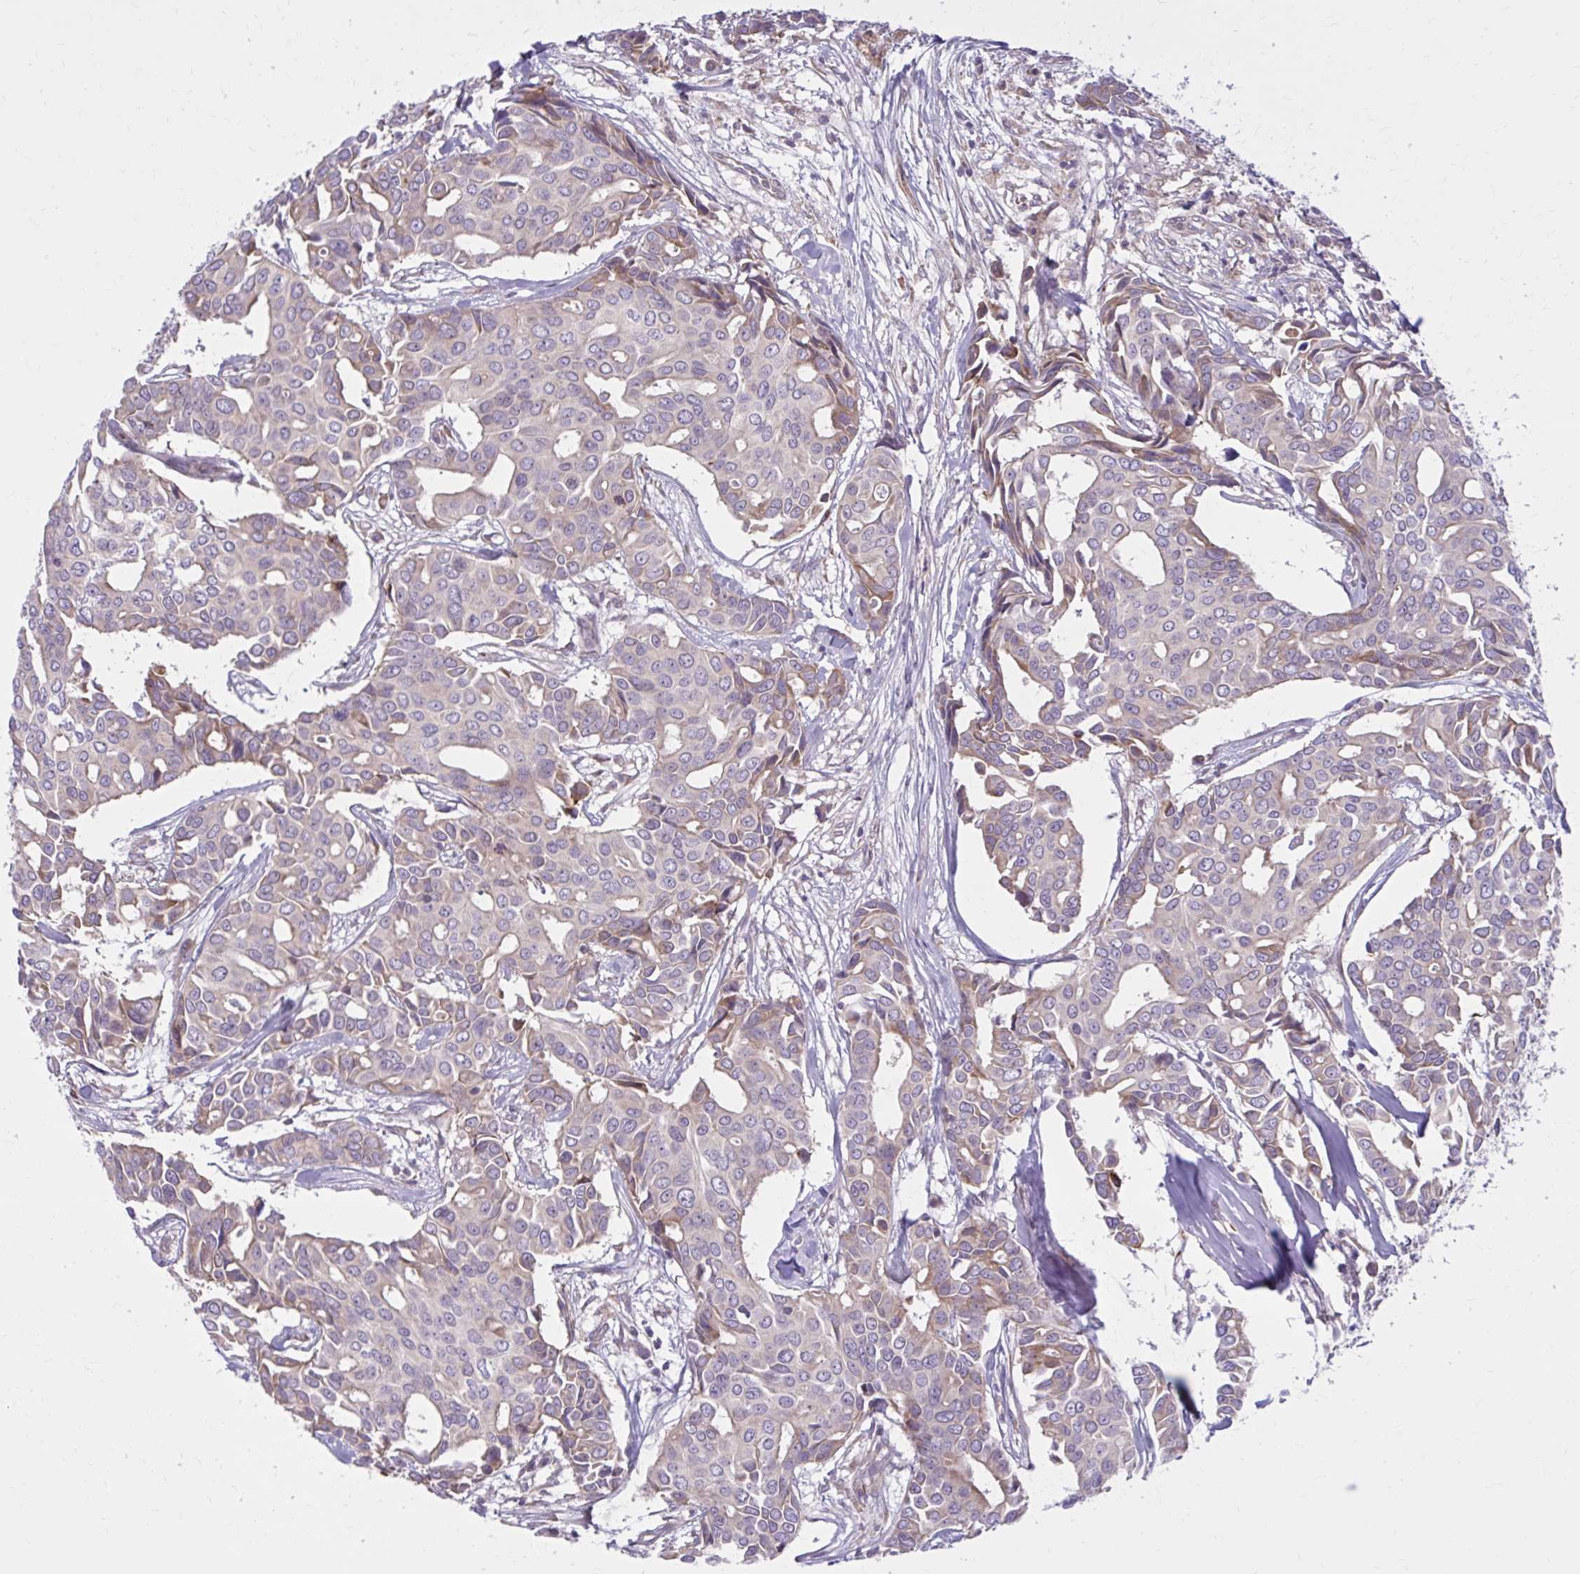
{"staining": {"intensity": "moderate", "quantity": "<25%", "location": "cytoplasmic/membranous"}, "tissue": "breast cancer", "cell_type": "Tumor cells", "image_type": "cancer", "snomed": [{"axis": "morphology", "description": "Duct carcinoma"}, {"axis": "topography", "description": "Breast"}], "caption": "Immunohistochemical staining of breast cancer exhibits low levels of moderate cytoplasmic/membranous protein staining in approximately <25% of tumor cells.", "gene": "SNF8", "patient": {"sex": "female", "age": 54}}